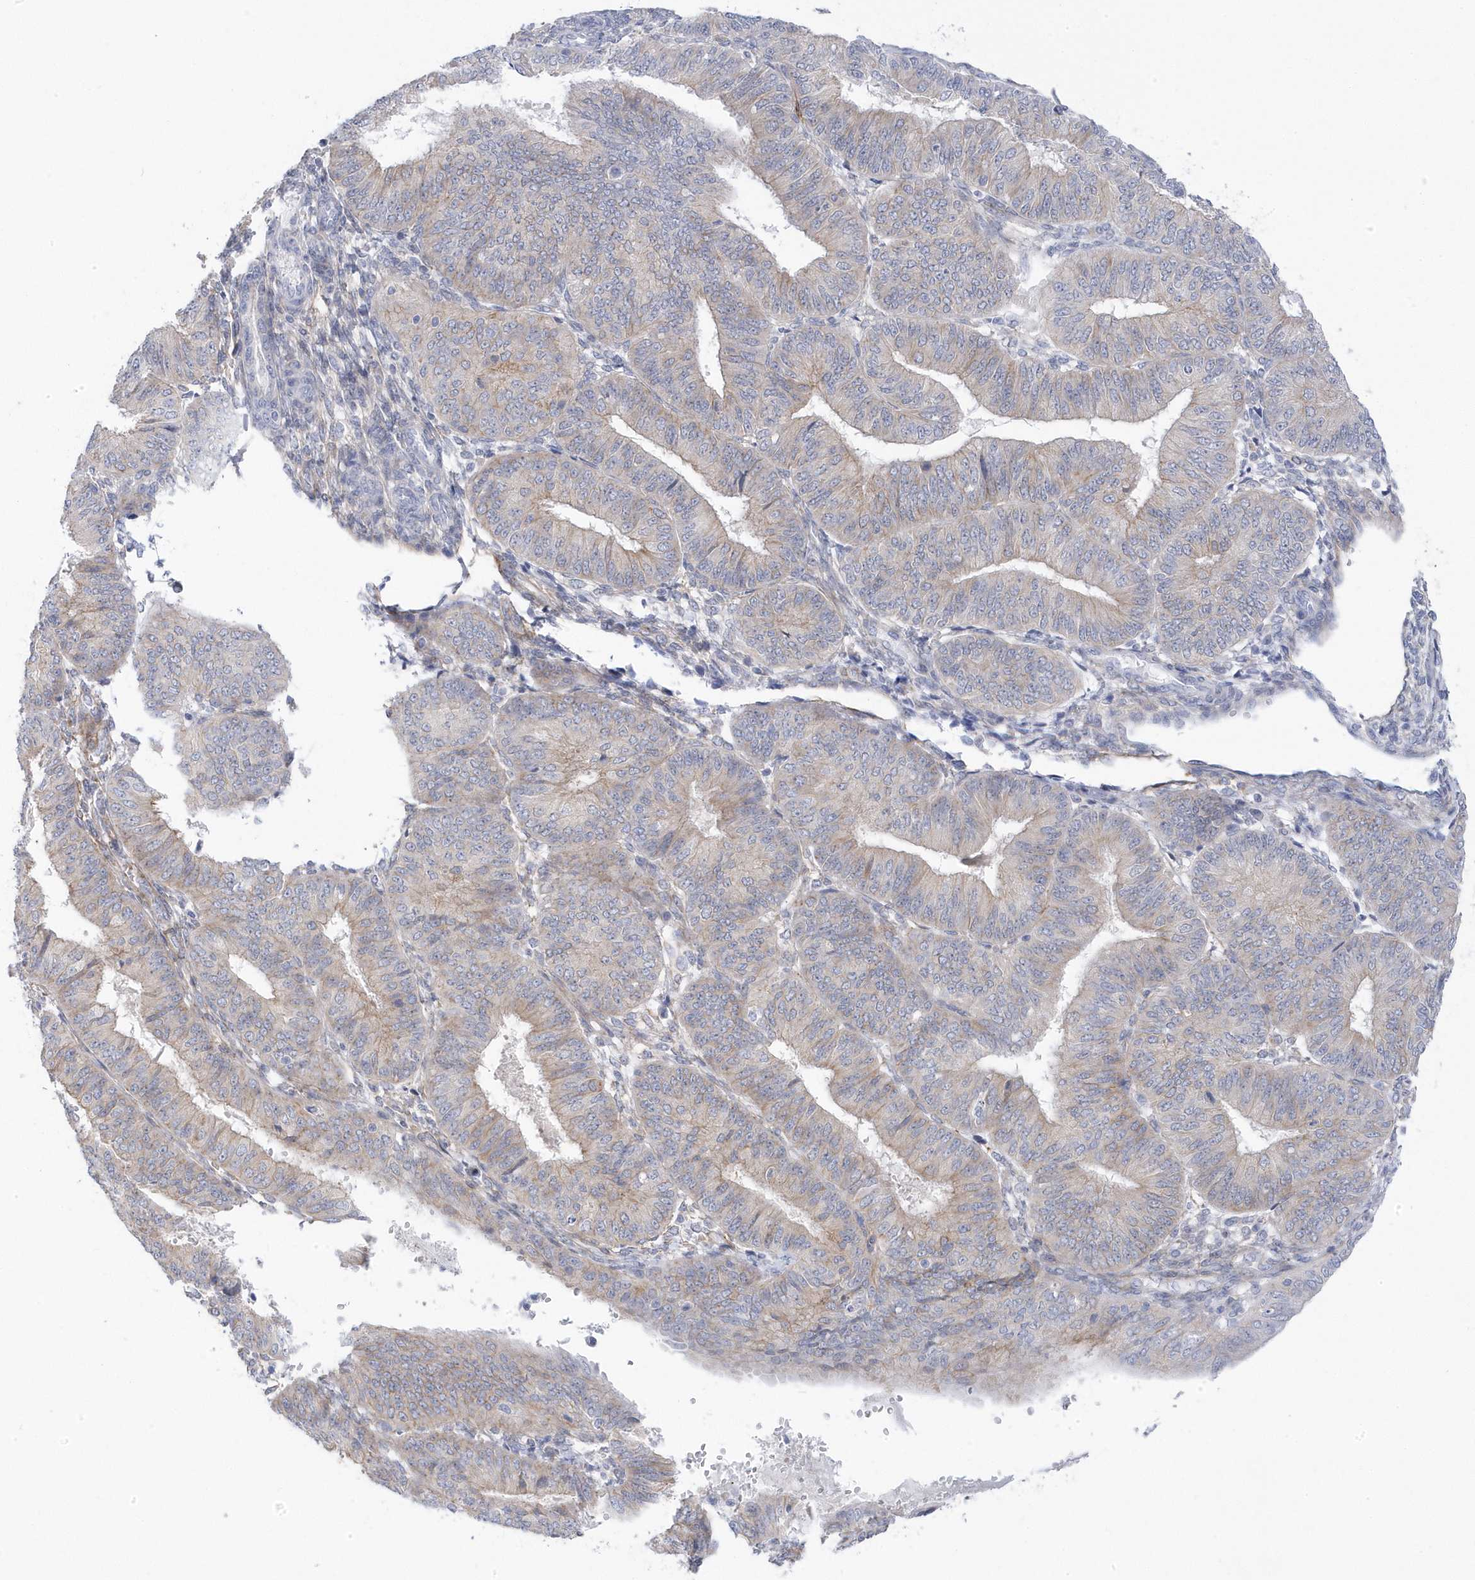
{"staining": {"intensity": "weak", "quantity": "<25%", "location": "cytoplasmic/membranous"}, "tissue": "endometrial cancer", "cell_type": "Tumor cells", "image_type": "cancer", "snomed": [{"axis": "morphology", "description": "Adenocarcinoma, NOS"}, {"axis": "topography", "description": "Endometrium"}], "caption": "Adenocarcinoma (endometrial) was stained to show a protein in brown. There is no significant positivity in tumor cells. (Brightfield microscopy of DAB (3,3'-diaminobenzidine) IHC at high magnification).", "gene": "ANAPC1", "patient": {"sex": "female", "age": 58}}